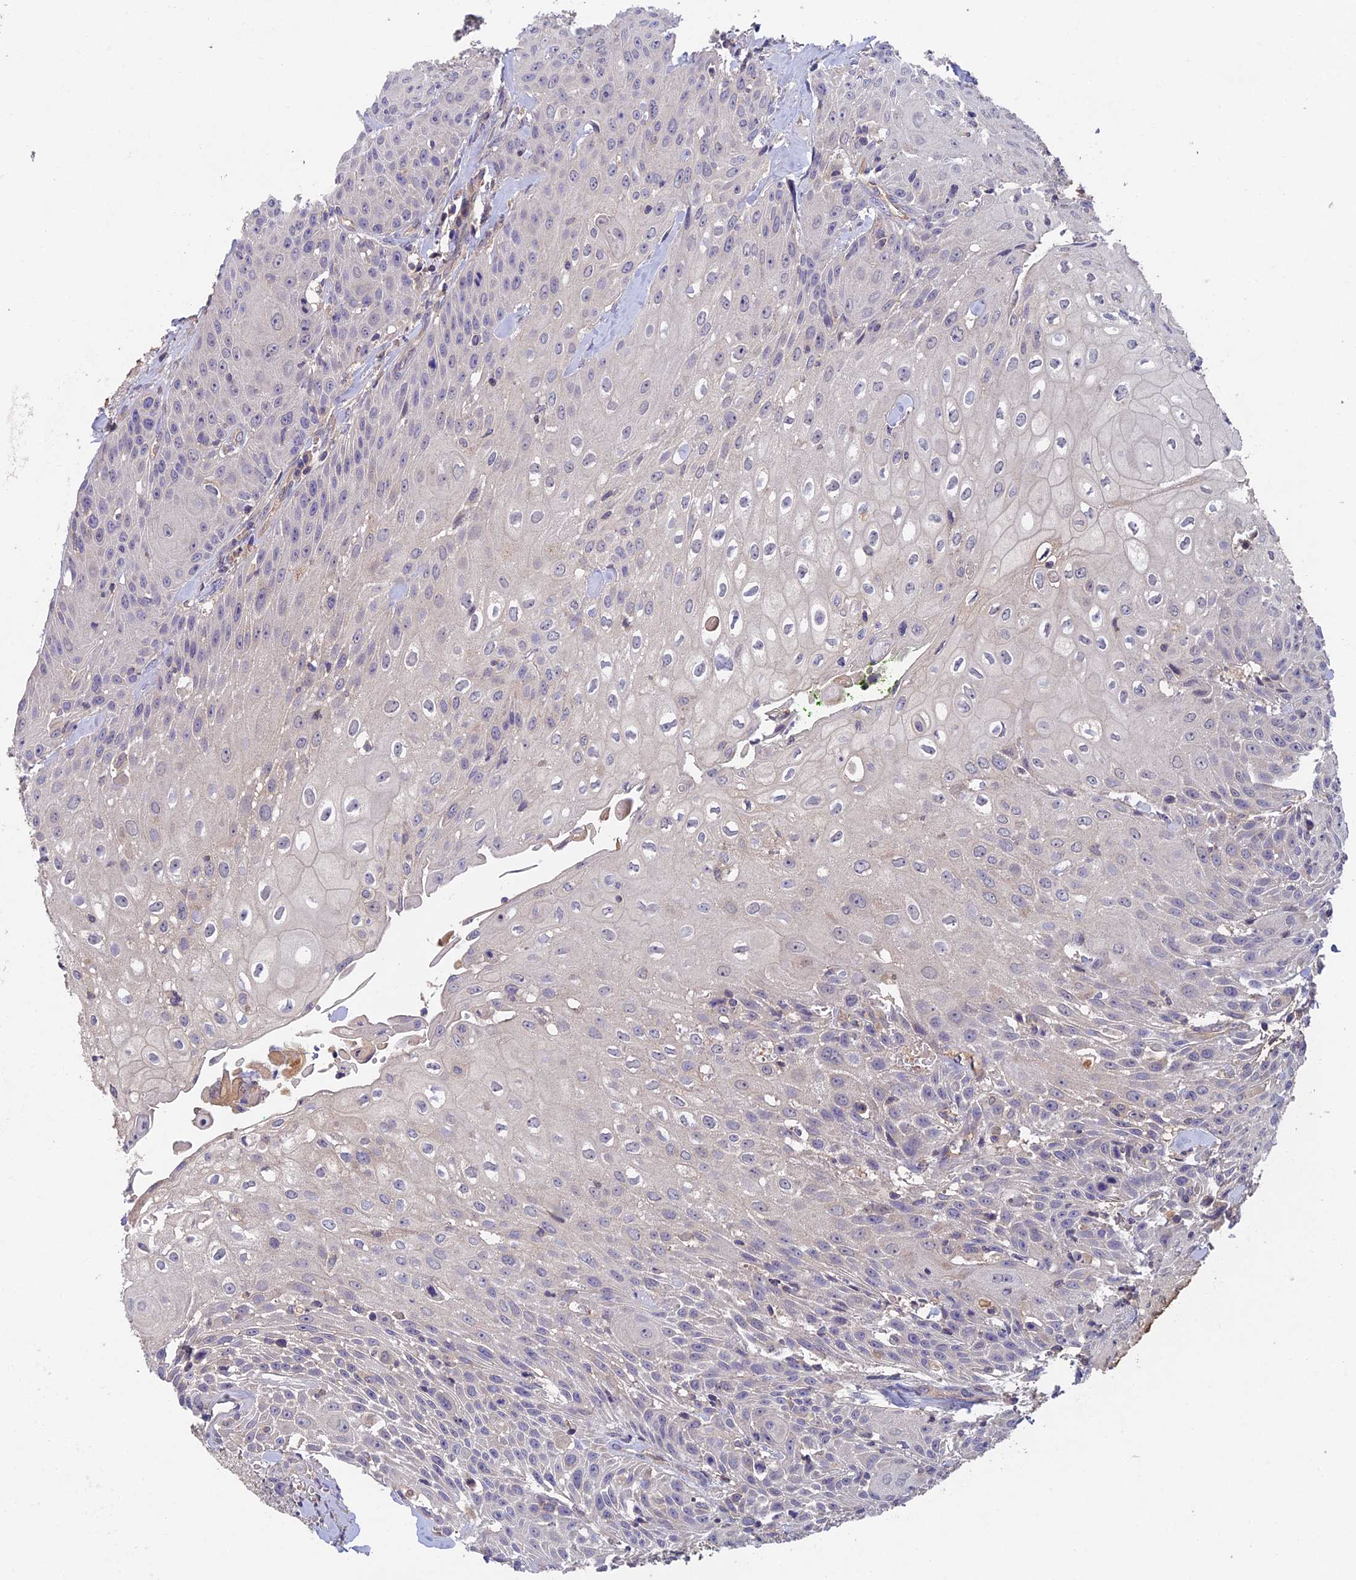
{"staining": {"intensity": "negative", "quantity": "none", "location": "none"}, "tissue": "head and neck cancer", "cell_type": "Tumor cells", "image_type": "cancer", "snomed": [{"axis": "morphology", "description": "Squamous cell carcinoma, NOS"}, {"axis": "topography", "description": "Oral tissue"}, {"axis": "topography", "description": "Head-Neck"}], "caption": "A micrograph of human head and neck squamous cell carcinoma is negative for staining in tumor cells.", "gene": "ADAMTS13", "patient": {"sex": "female", "age": 82}}